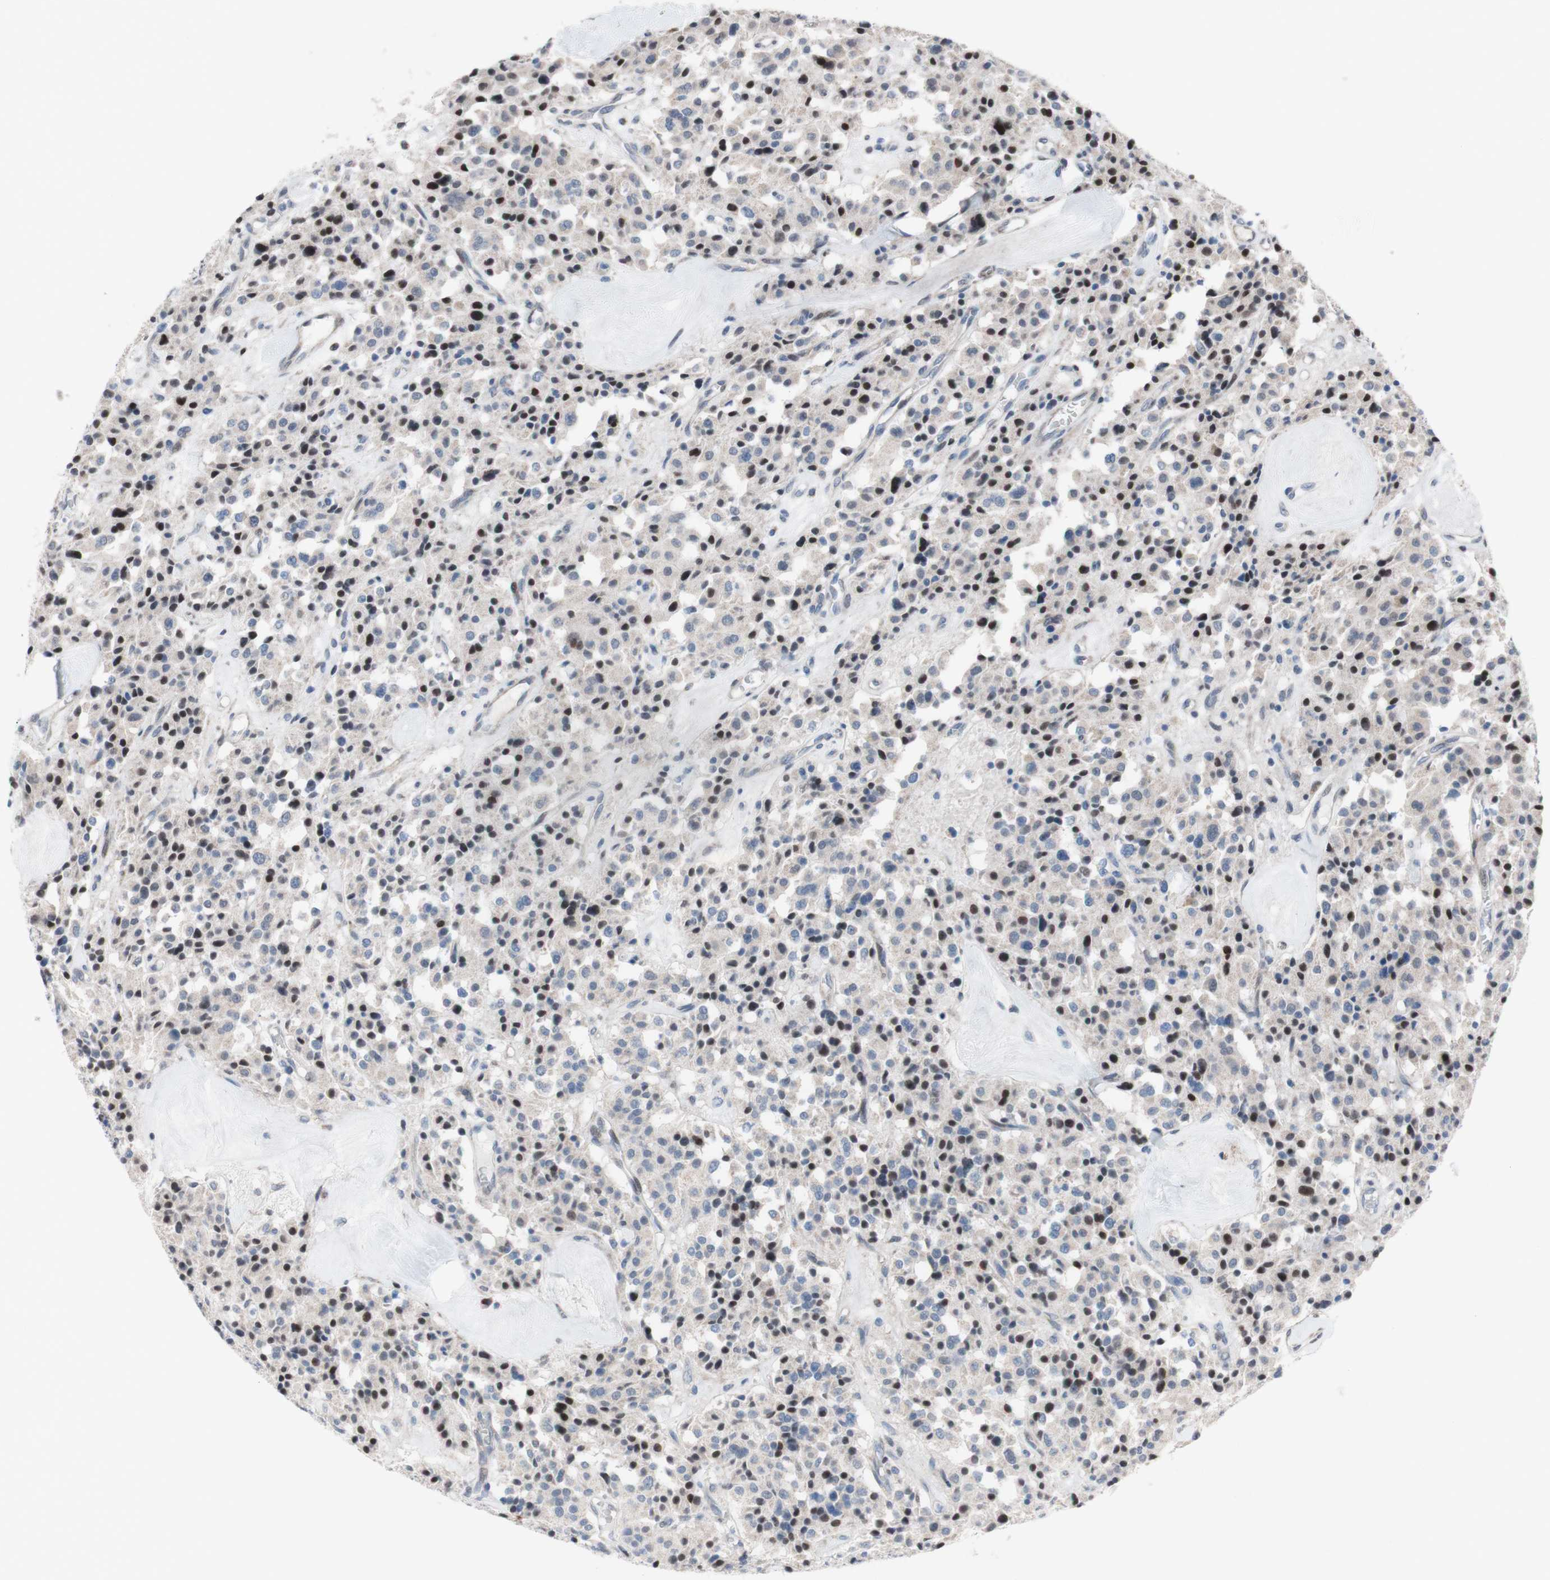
{"staining": {"intensity": "weak", "quantity": "25%-75%", "location": "nuclear"}, "tissue": "carcinoid", "cell_type": "Tumor cells", "image_type": "cancer", "snomed": [{"axis": "morphology", "description": "Carcinoid, malignant, NOS"}, {"axis": "topography", "description": "Lung"}], "caption": "A histopathology image of carcinoid stained for a protein reveals weak nuclear brown staining in tumor cells.", "gene": "PHTF2", "patient": {"sex": "male", "age": 30}}